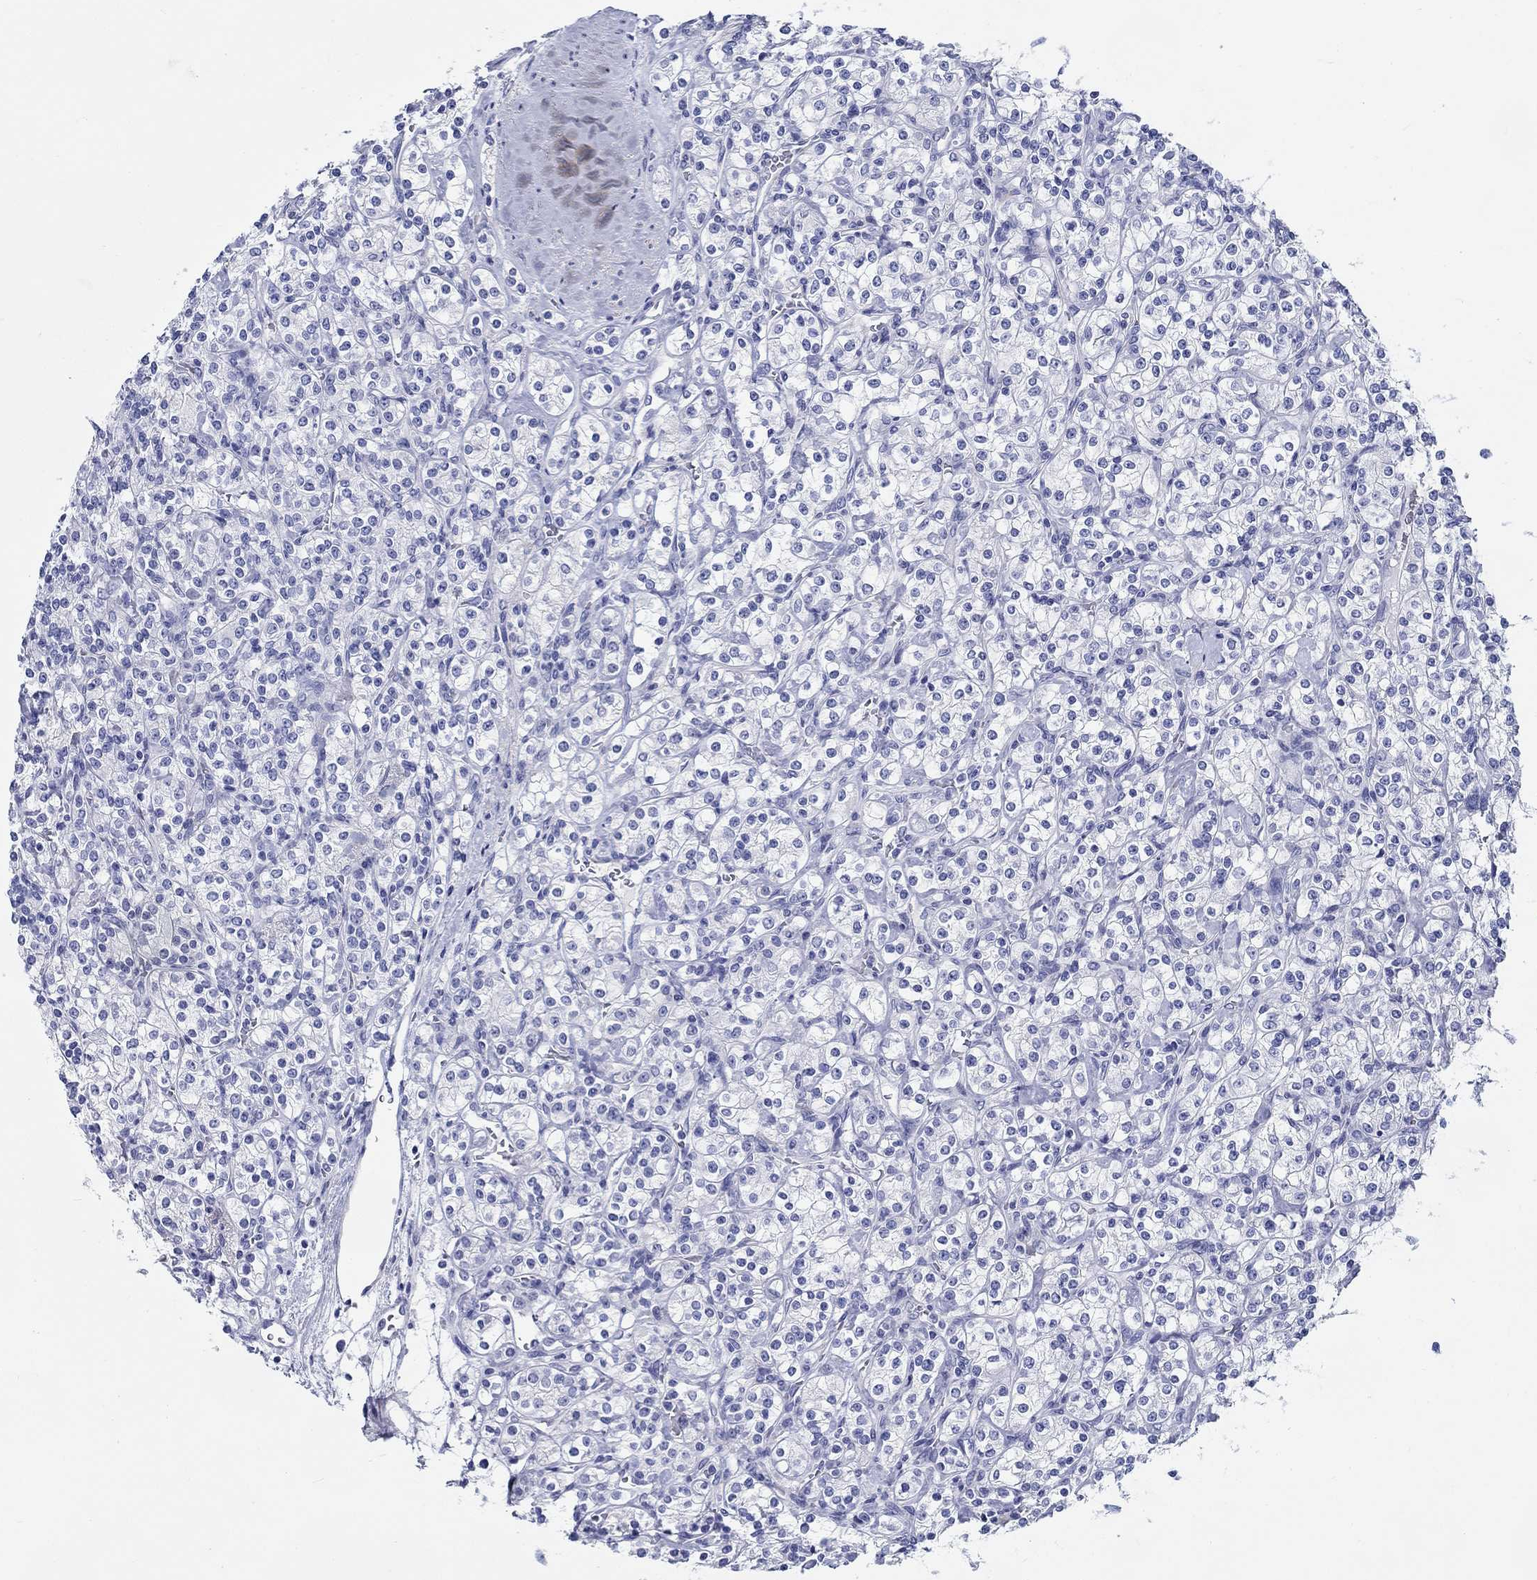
{"staining": {"intensity": "negative", "quantity": "none", "location": "none"}, "tissue": "renal cancer", "cell_type": "Tumor cells", "image_type": "cancer", "snomed": [{"axis": "morphology", "description": "Adenocarcinoma, NOS"}, {"axis": "topography", "description": "Kidney"}], "caption": "The micrograph shows no staining of tumor cells in renal cancer (adenocarcinoma). Brightfield microscopy of immunohistochemistry stained with DAB (brown) and hematoxylin (blue), captured at high magnification.", "gene": "CRYGS", "patient": {"sex": "male", "age": 77}}